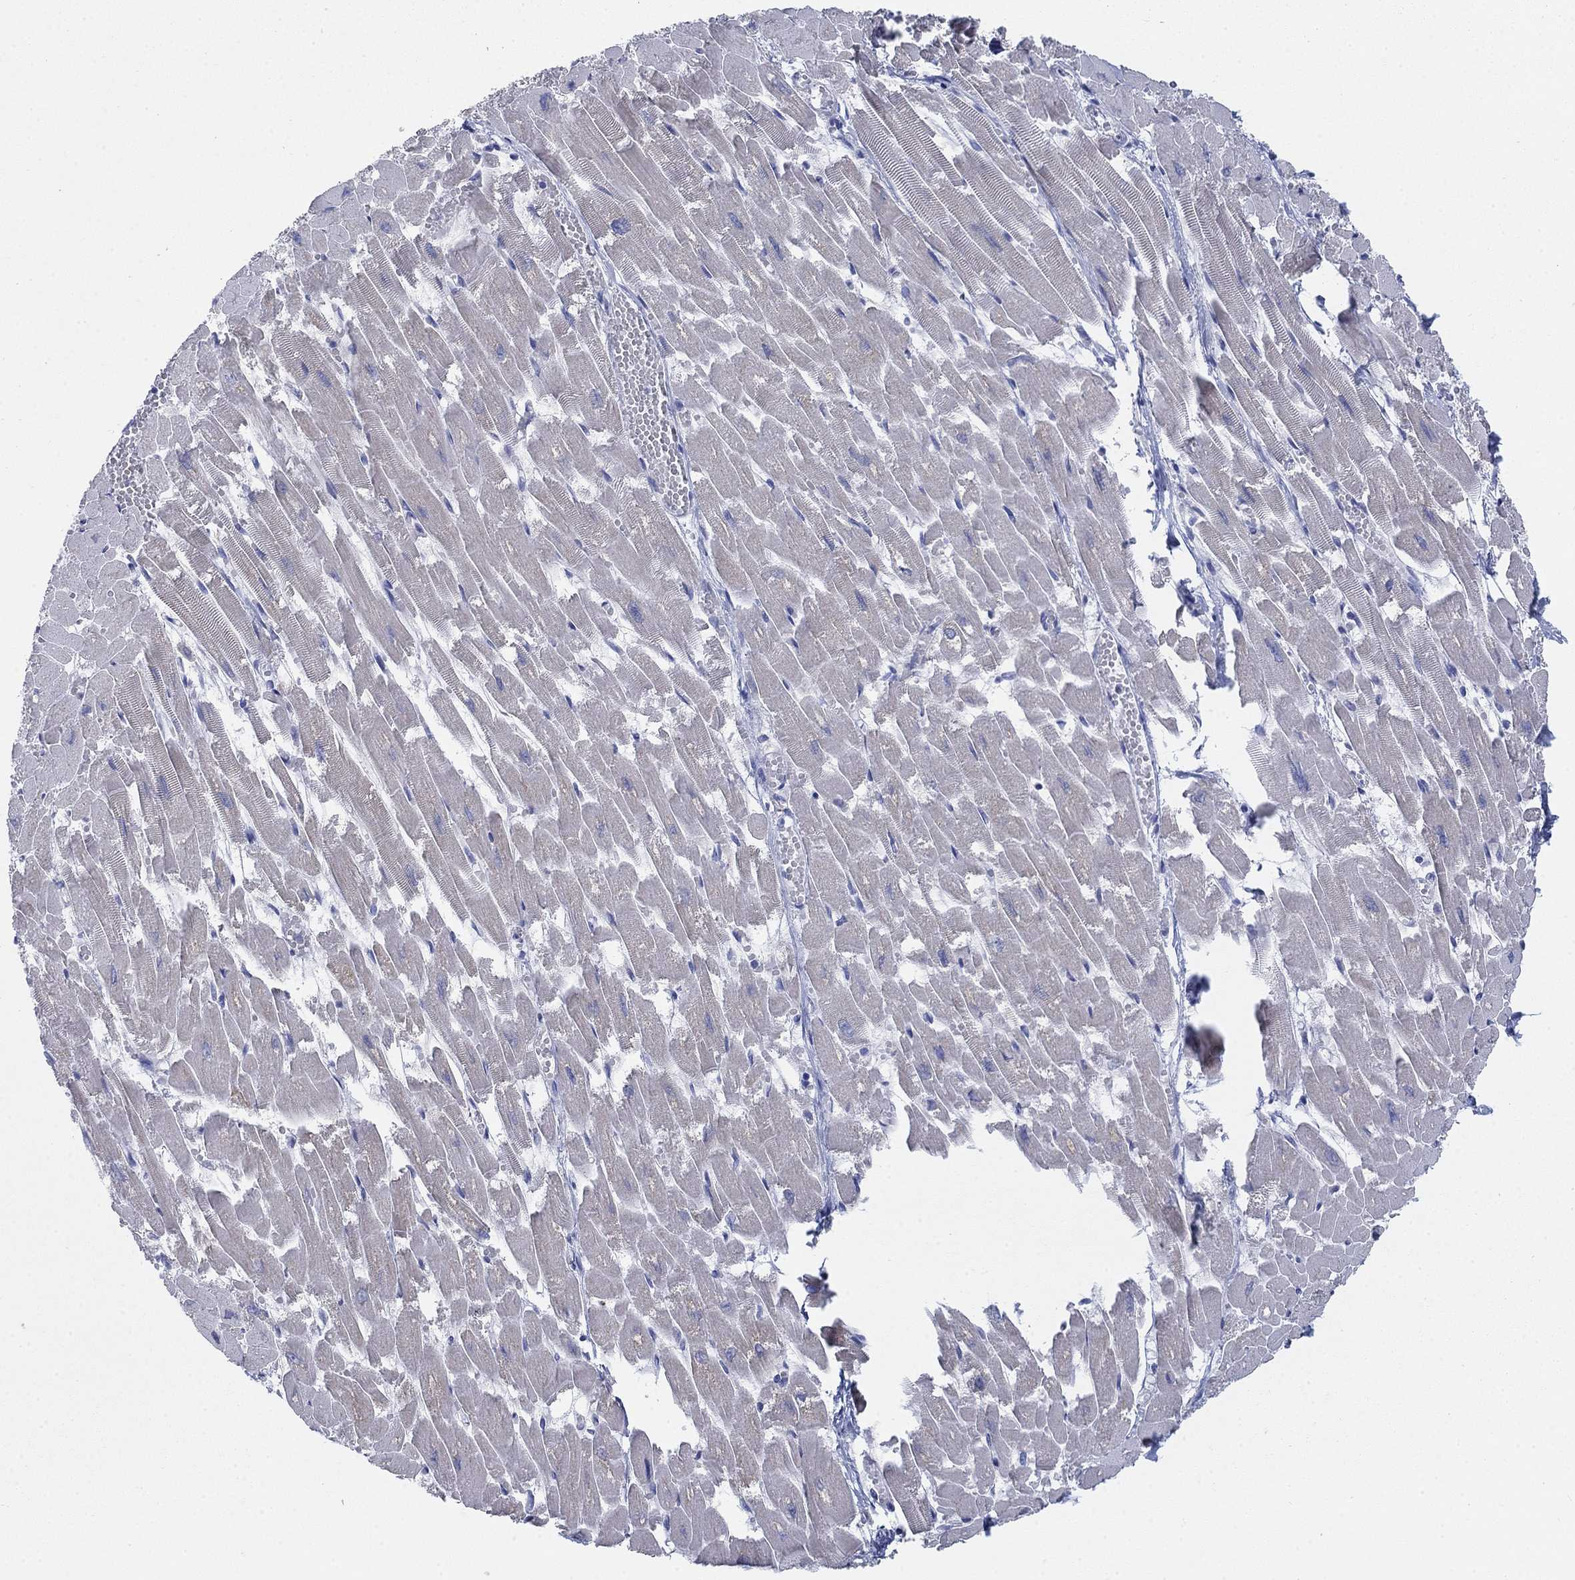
{"staining": {"intensity": "negative", "quantity": "none", "location": "none"}, "tissue": "heart muscle", "cell_type": "Cardiomyocytes", "image_type": "normal", "snomed": [{"axis": "morphology", "description": "Normal tissue, NOS"}, {"axis": "topography", "description": "Heart"}], "caption": "A high-resolution micrograph shows immunohistochemistry staining of unremarkable heart muscle, which reveals no significant staining in cardiomyocytes.", "gene": "SCCPDH", "patient": {"sex": "female", "age": 52}}